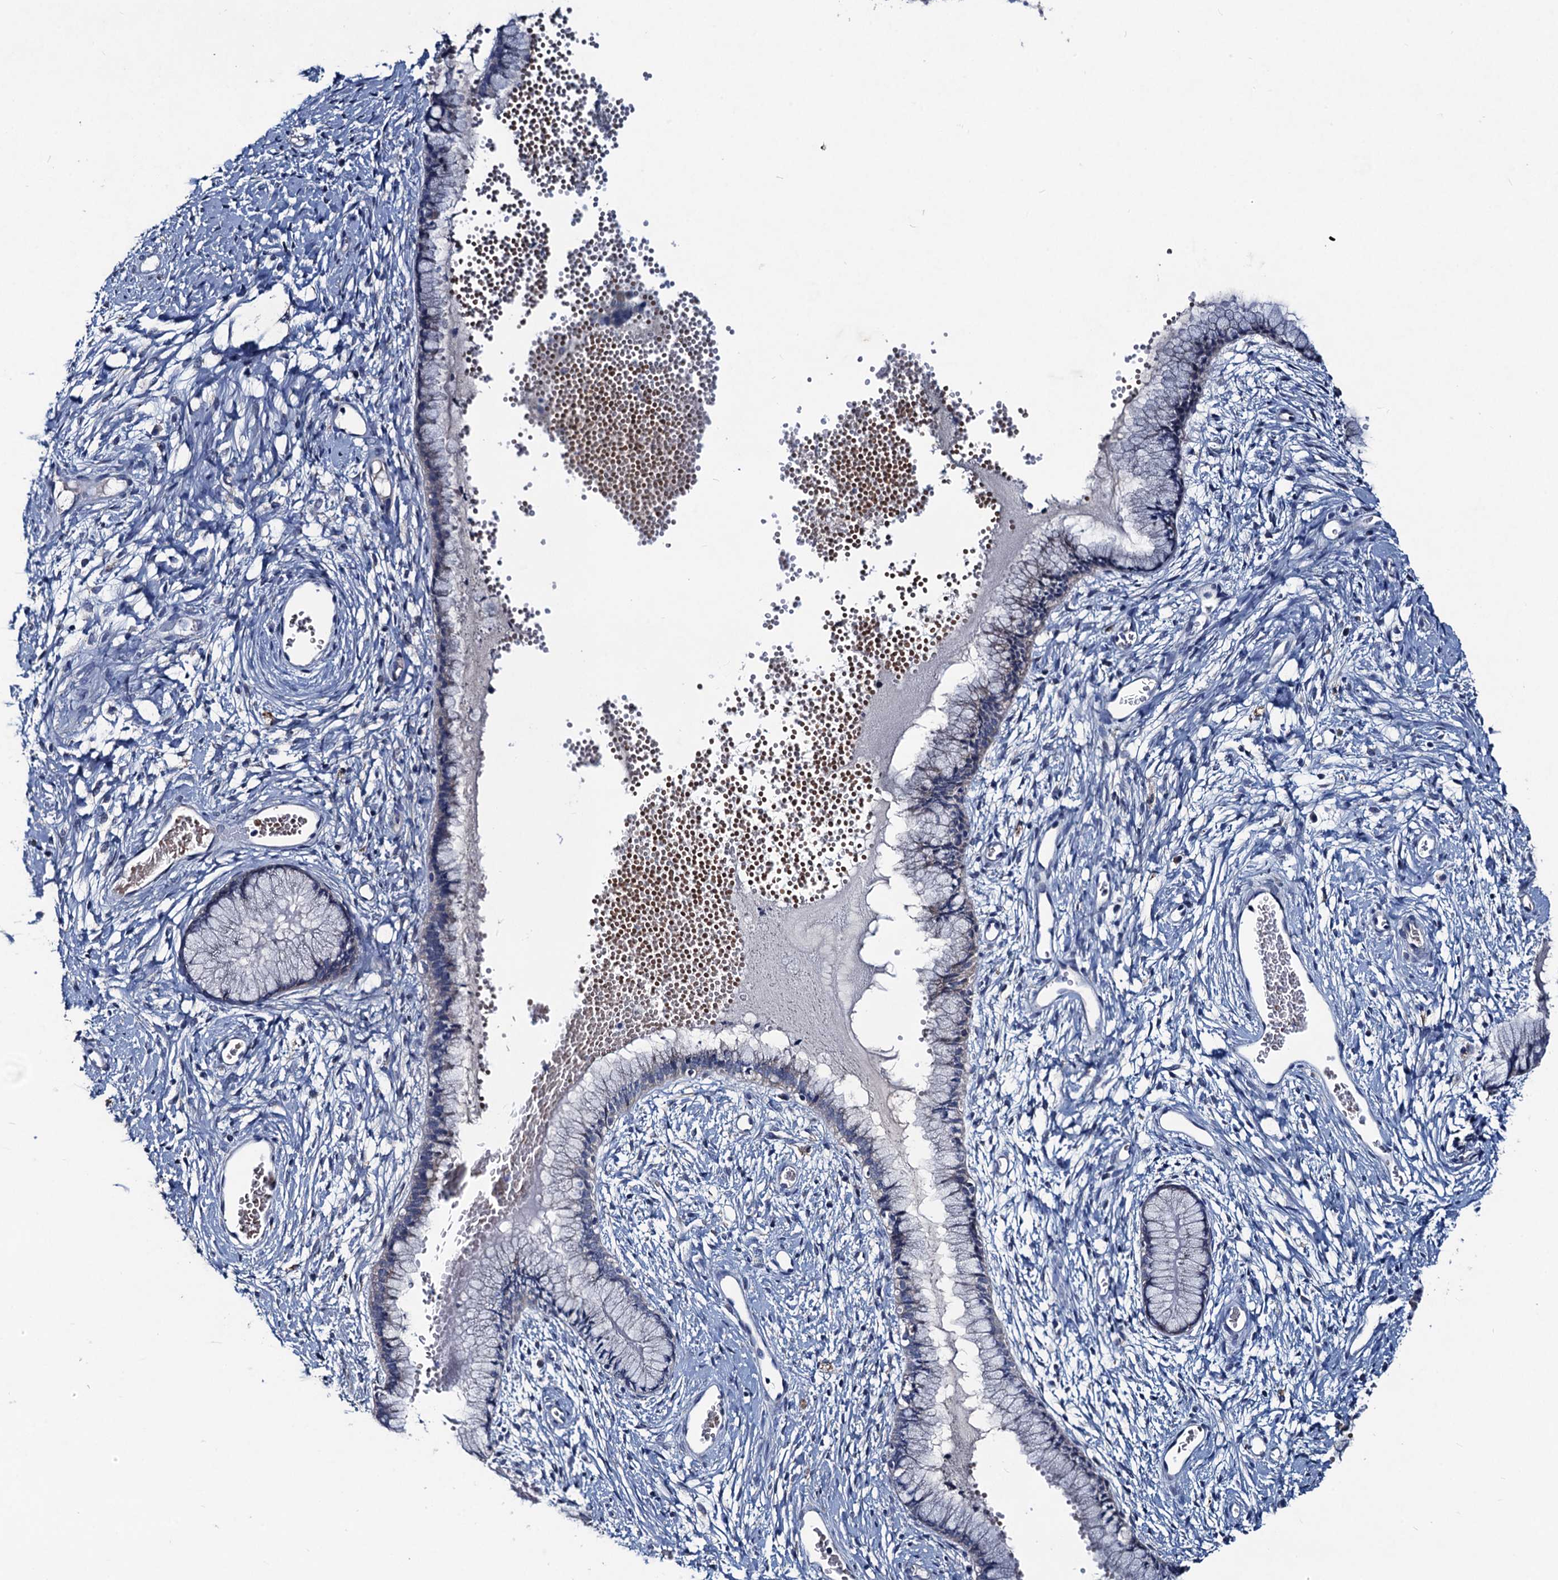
{"staining": {"intensity": "negative", "quantity": "none", "location": "none"}, "tissue": "cervix", "cell_type": "Glandular cells", "image_type": "normal", "snomed": [{"axis": "morphology", "description": "Normal tissue, NOS"}, {"axis": "topography", "description": "Cervix"}], "caption": "Immunohistochemistry (IHC) image of benign cervix: human cervix stained with DAB demonstrates no significant protein expression in glandular cells.", "gene": "RTKN2", "patient": {"sex": "female", "age": 42}}